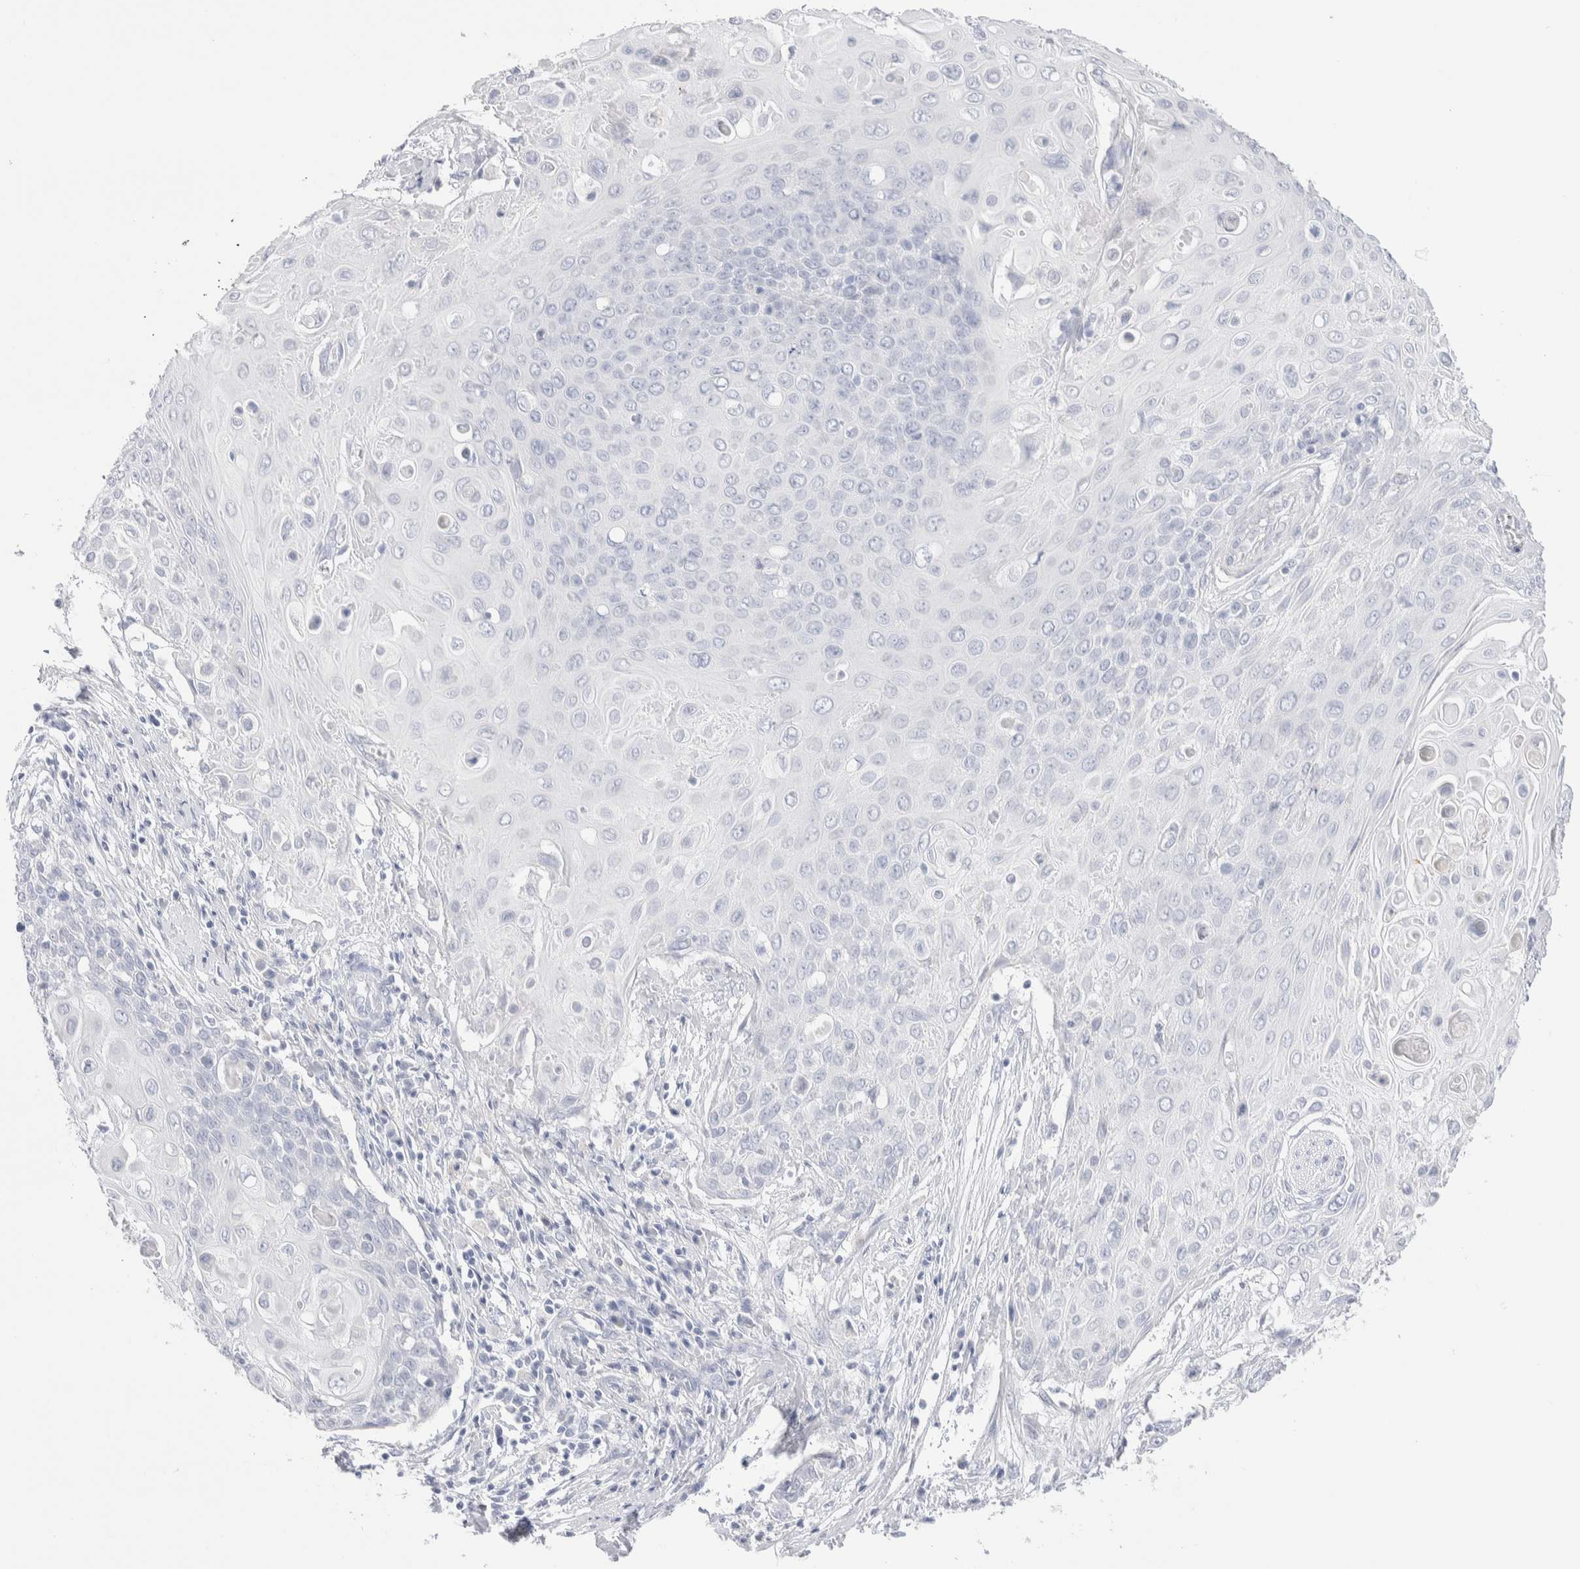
{"staining": {"intensity": "negative", "quantity": "none", "location": "none"}, "tissue": "cervical cancer", "cell_type": "Tumor cells", "image_type": "cancer", "snomed": [{"axis": "morphology", "description": "Squamous cell carcinoma, NOS"}, {"axis": "topography", "description": "Cervix"}], "caption": "This is an immunohistochemistry (IHC) histopathology image of human cervical squamous cell carcinoma. There is no positivity in tumor cells.", "gene": "GDA", "patient": {"sex": "female", "age": 39}}